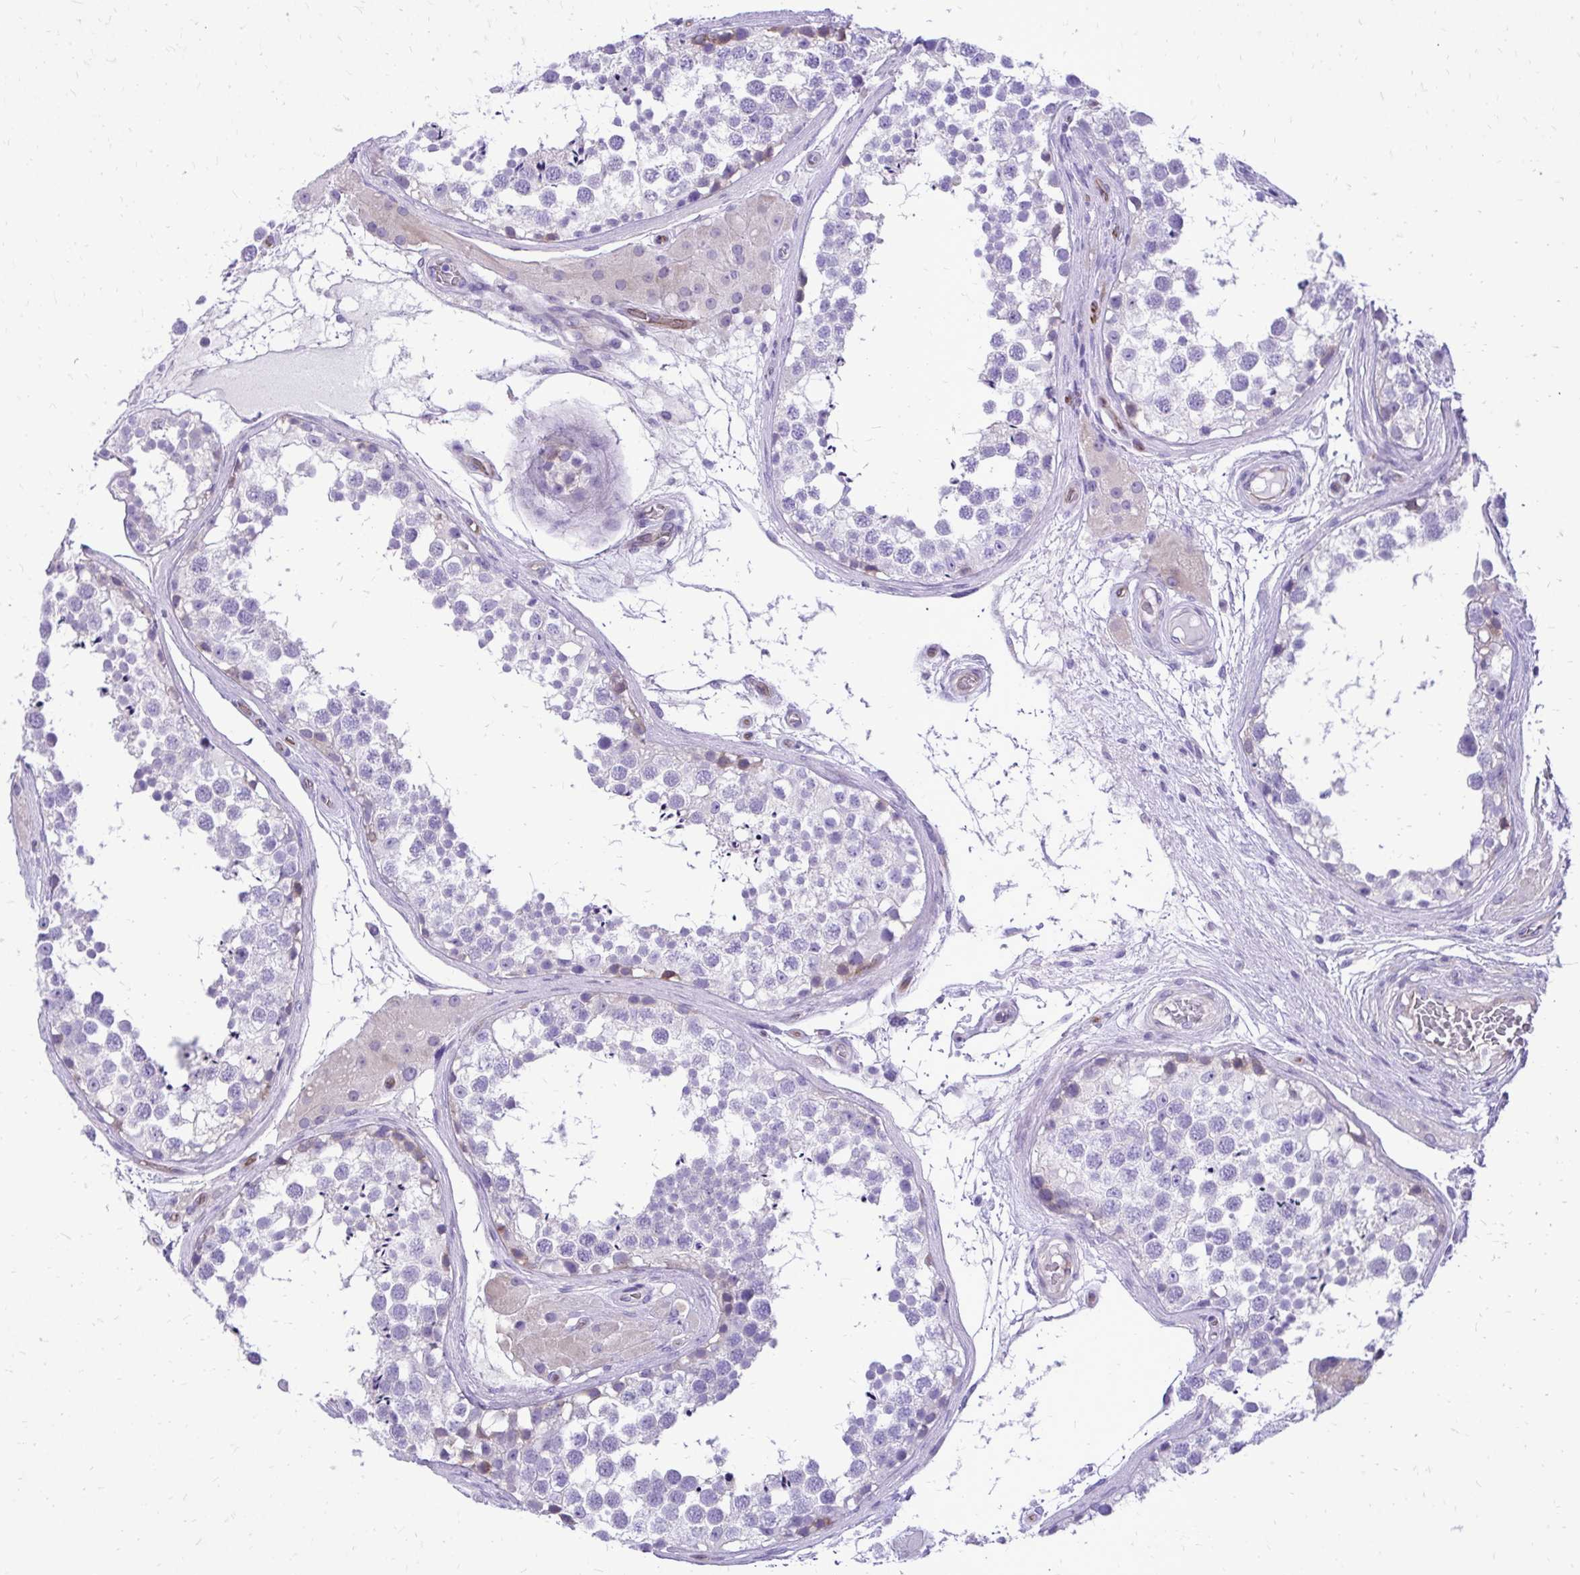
{"staining": {"intensity": "moderate", "quantity": "<25%", "location": "cytoplasmic/membranous"}, "tissue": "testis", "cell_type": "Cells in seminiferous ducts", "image_type": "normal", "snomed": [{"axis": "morphology", "description": "Normal tissue, NOS"}, {"axis": "morphology", "description": "Seminoma, NOS"}, {"axis": "topography", "description": "Testis"}], "caption": "IHC staining of unremarkable testis, which shows low levels of moderate cytoplasmic/membranous expression in approximately <25% of cells in seminiferous ducts indicating moderate cytoplasmic/membranous protein staining. The staining was performed using DAB (3,3'-diaminobenzidine) (brown) for protein detection and nuclei were counterstained in hematoxylin (blue).", "gene": "PELI3", "patient": {"sex": "male", "age": 65}}